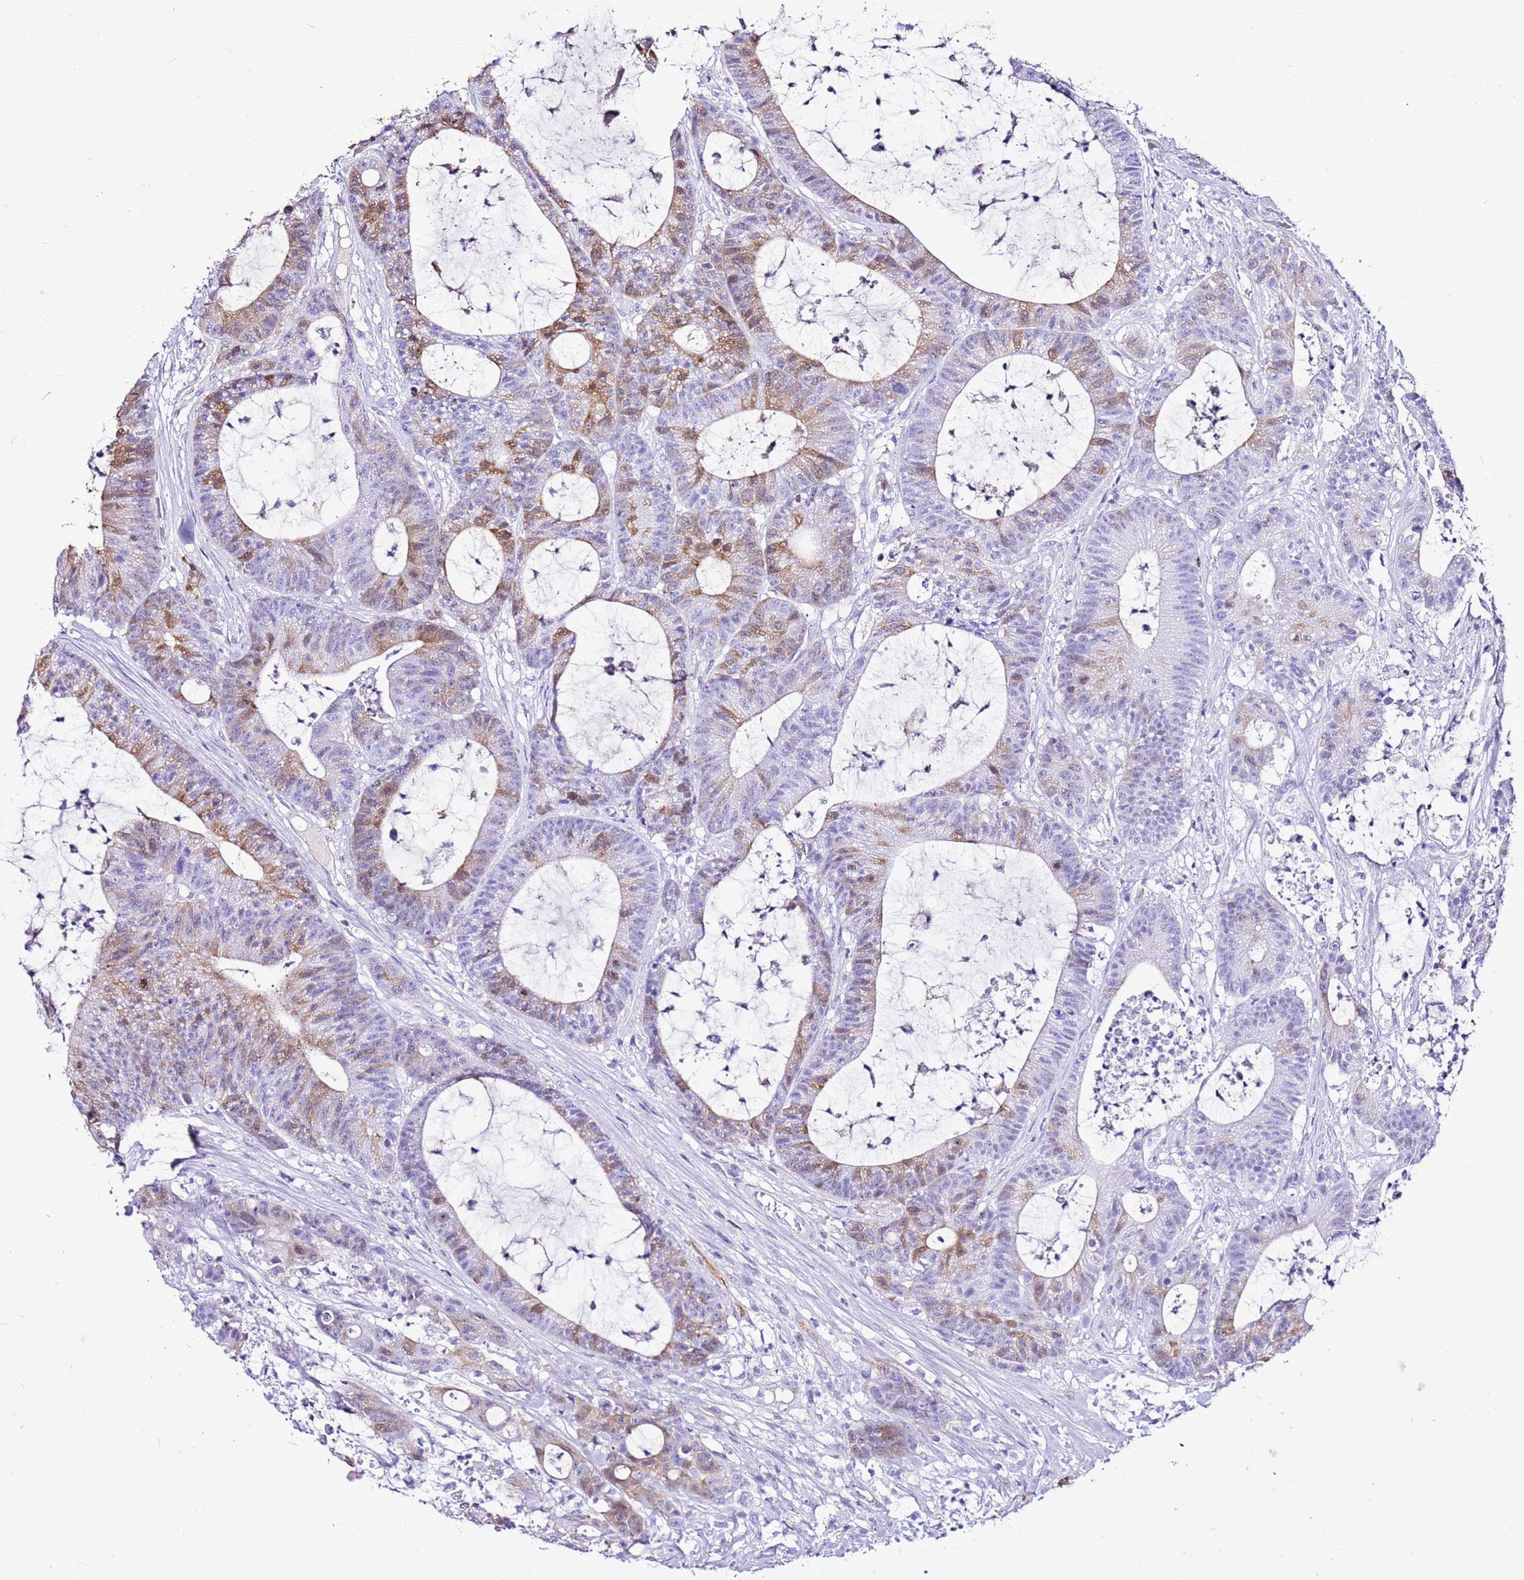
{"staining": {"intensity": "moderate", "quantity": "<25%", "location": "cytoplasmic/membranous"}, "tissue": "colorectal cancer", "cell_type": "Tumor cells", "image_type": "cancer", "snomed": [{"axis": "morphology", "description": "Adenocarcinoma, NOS"}, {"axis": "topography", "description": "Colon"}], "caption": "Human adenocarcinoma (colorectal) stained with a brown dye shows moderate cytoplasmic/membranous positive staining in approximately <25% of tumor cells.", "gene": "SPC25", "patient": {"sex": "female", "age": 84}}